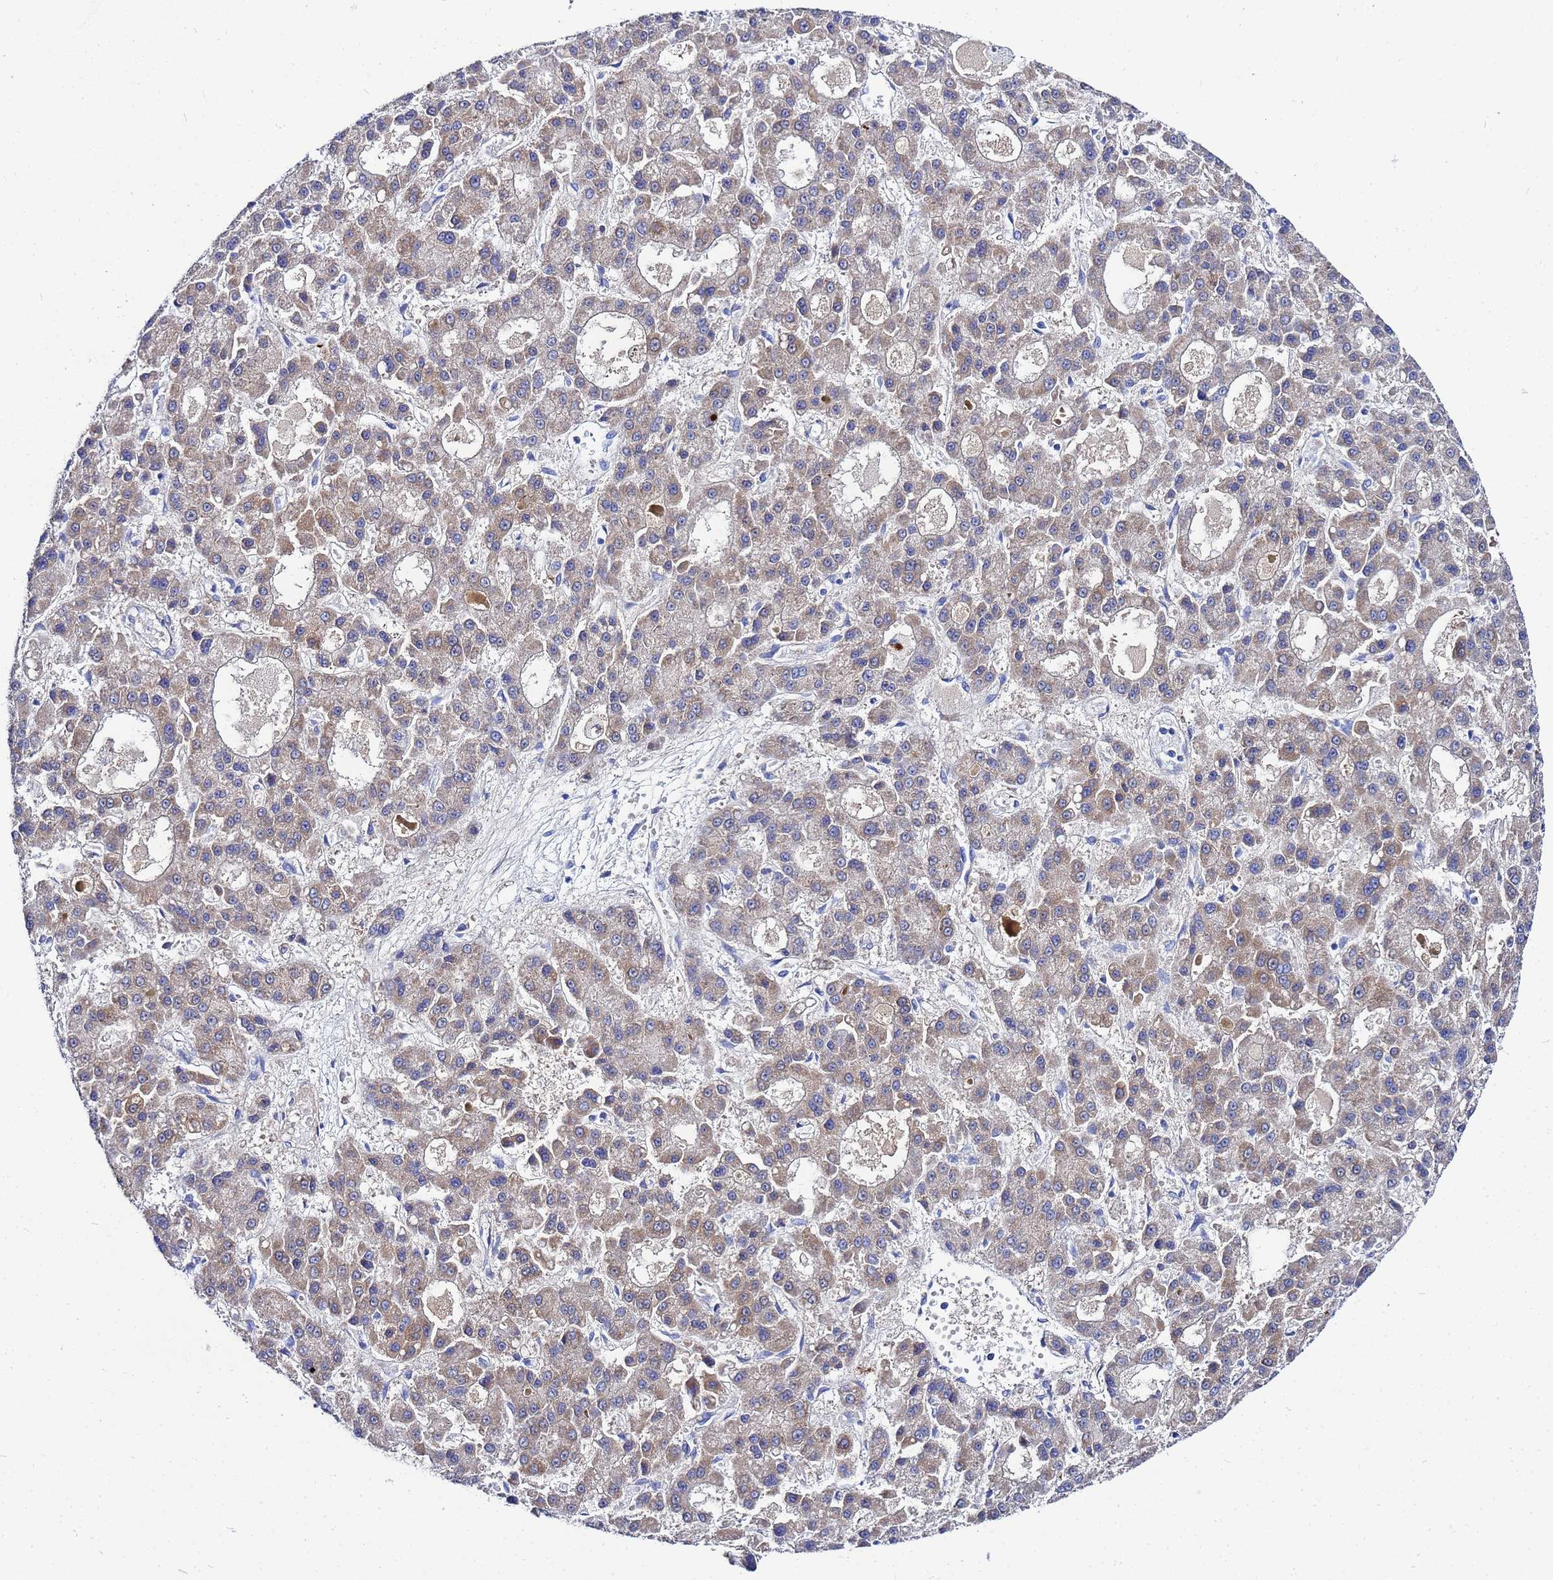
{"staining": {"intensity": "weak", "quantity": ">75%", "location": "cytoplasmic/membranous"}, "tissue": "liver cancer", "cell_type": "Tumor cells", "image_type": "cancer", "snomed": [{"axis": "morphology", "description": "Carcinoma, Hepatocellular, NOS"}, {"axis": "topography", "description": "Liver"}], "caption": "There is low levels of weak cytoplasmic/membranous staining in tumor cells of liver cancer (hepatocellular carcinoma), as demonstrated by immunohistochemical staining (brown color).", "gene": "FAHD2A", "patient": {"sex": "male", "age": 70}}